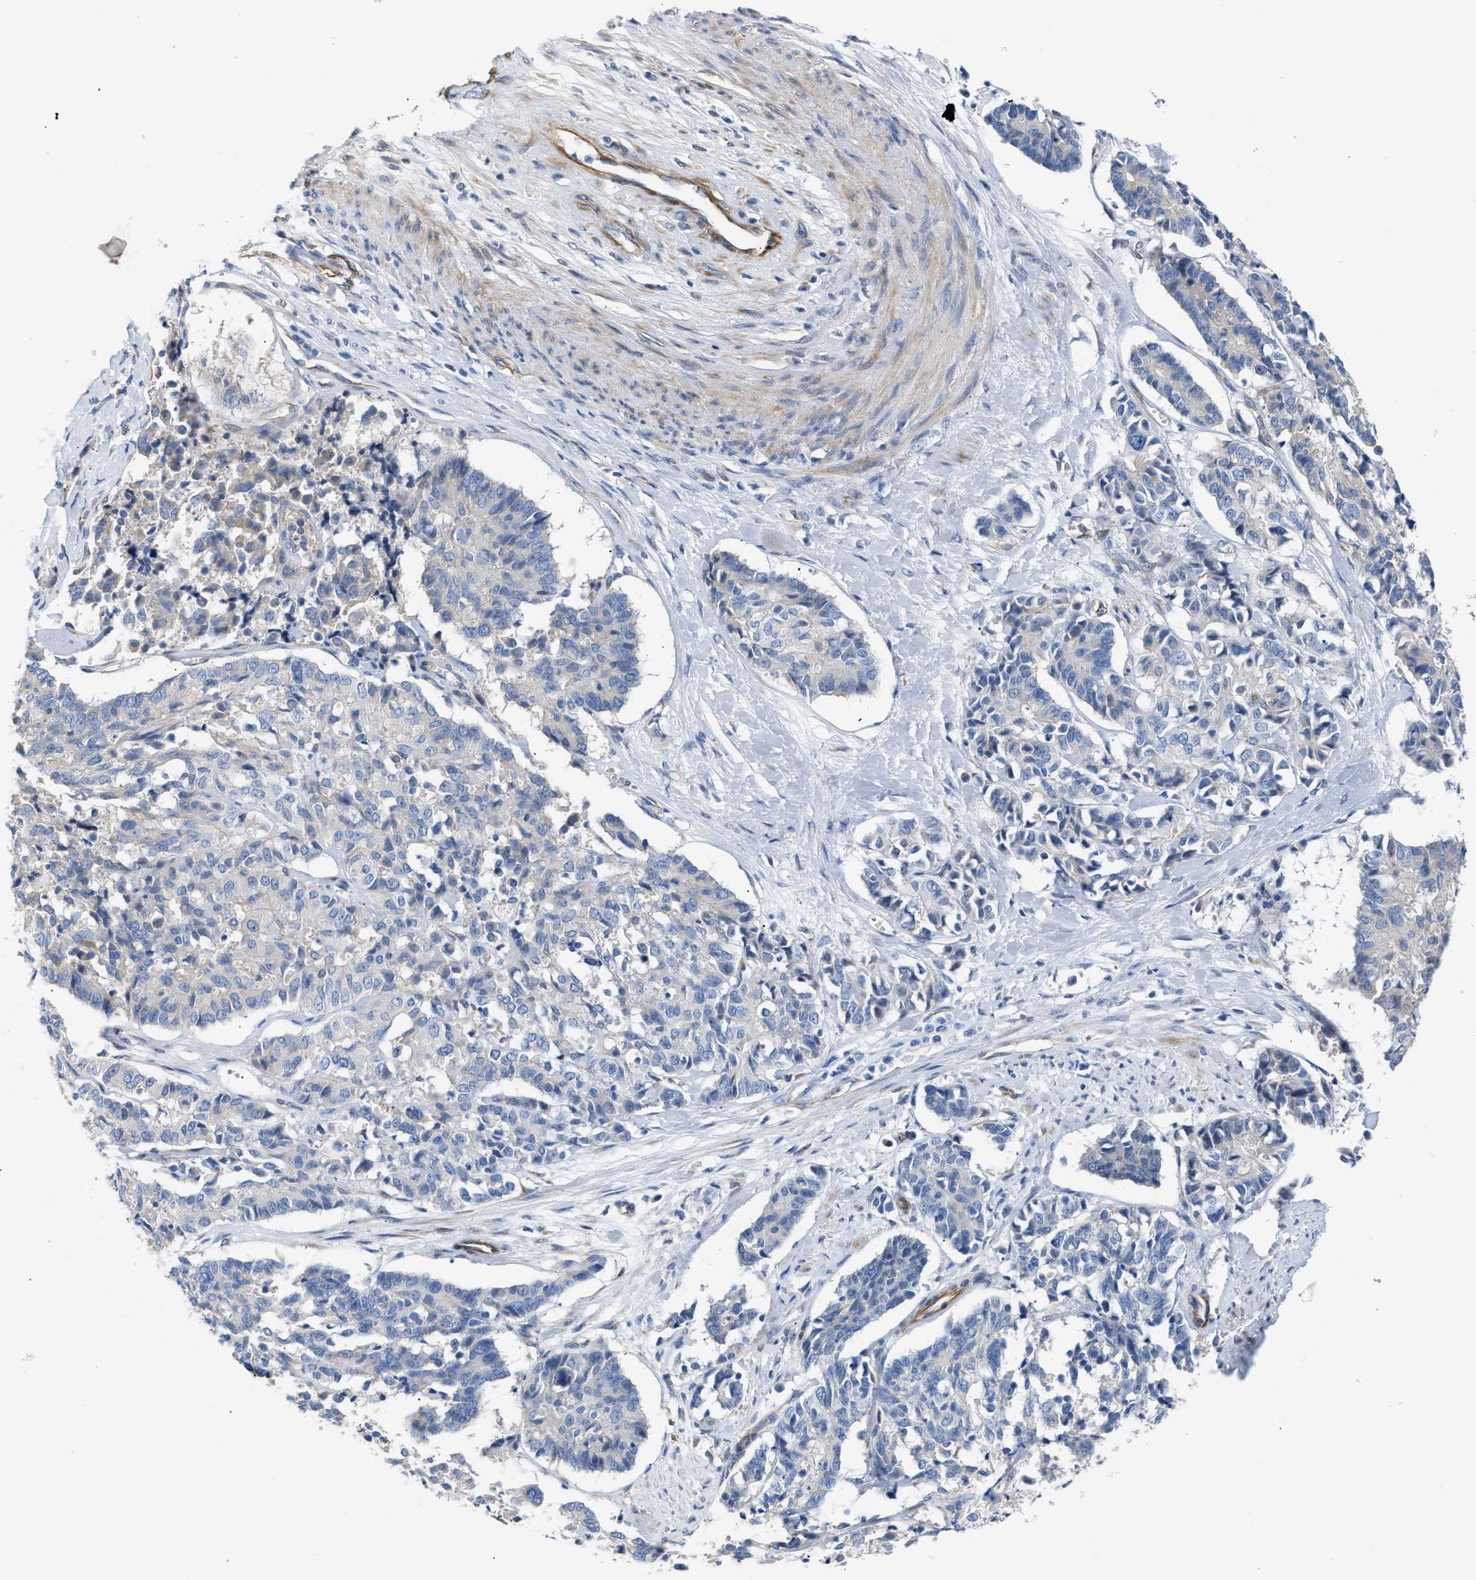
{"staining": {"intensity": "negative", "quantity": "none", "location": "none"}, "tissue": "cervical cancer", "cell_type": "Tumor cells", "image_type": "cancer", "snomed": [{"axis": "morphology", "description": "Squamous cell carcinoma, NOS"}, {"axis": "topography", "description": "Cervix"}], "caption": "High power microscopy micrograph of an IHC micrograph of cervical cancer, revealing no significant expression in tumor cells.", "gene": "TFPI", "patient": {"sex": "female", "age": 35}}